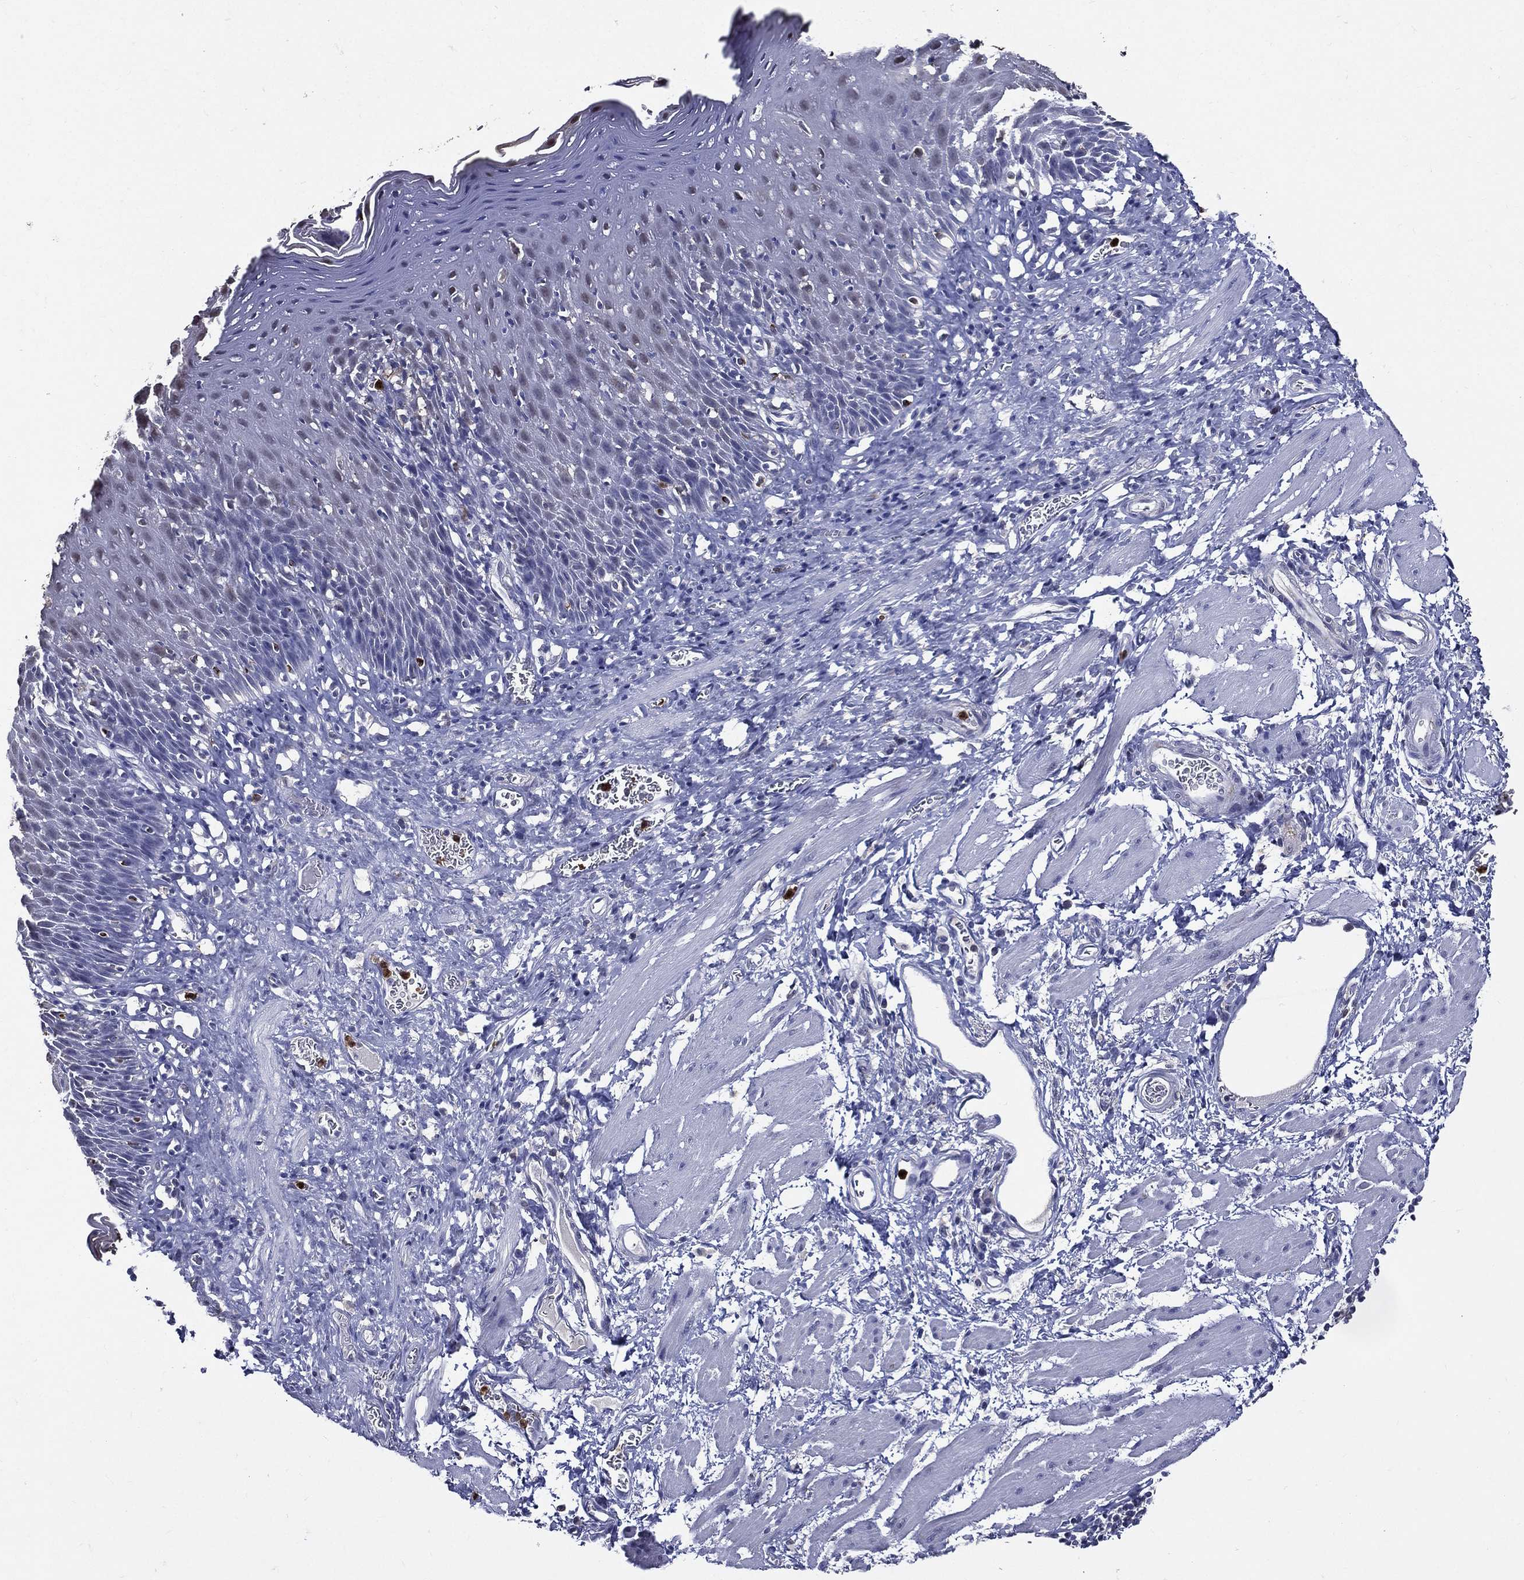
{"staining": {"intensity": "negative", "quantity": "none", "location": "none"}, "tissue": "esophagus", "cell_type": "Squamous epithelial cells", "image_type": "normal", "snomed": [{"axis": "morphology", "description": "Normal tissue, NOS"}, {"axis": "morphology", "description": "Adenocarcinoma, NOS"}, {"axis": "topography", "description": "Esophagus"}, {"axis": "topography", "description": "Stomach, upper"}], "caption": "Immunohistochemistry micrograph of unremarkable esophagus: human esophagus stained with DAB (3,3'-diaminobenzidine) reveals no significant protein staining in squamous epithelial cells.", "gene": "GPR171", "patient": {"sex": "male", "age": 74}}